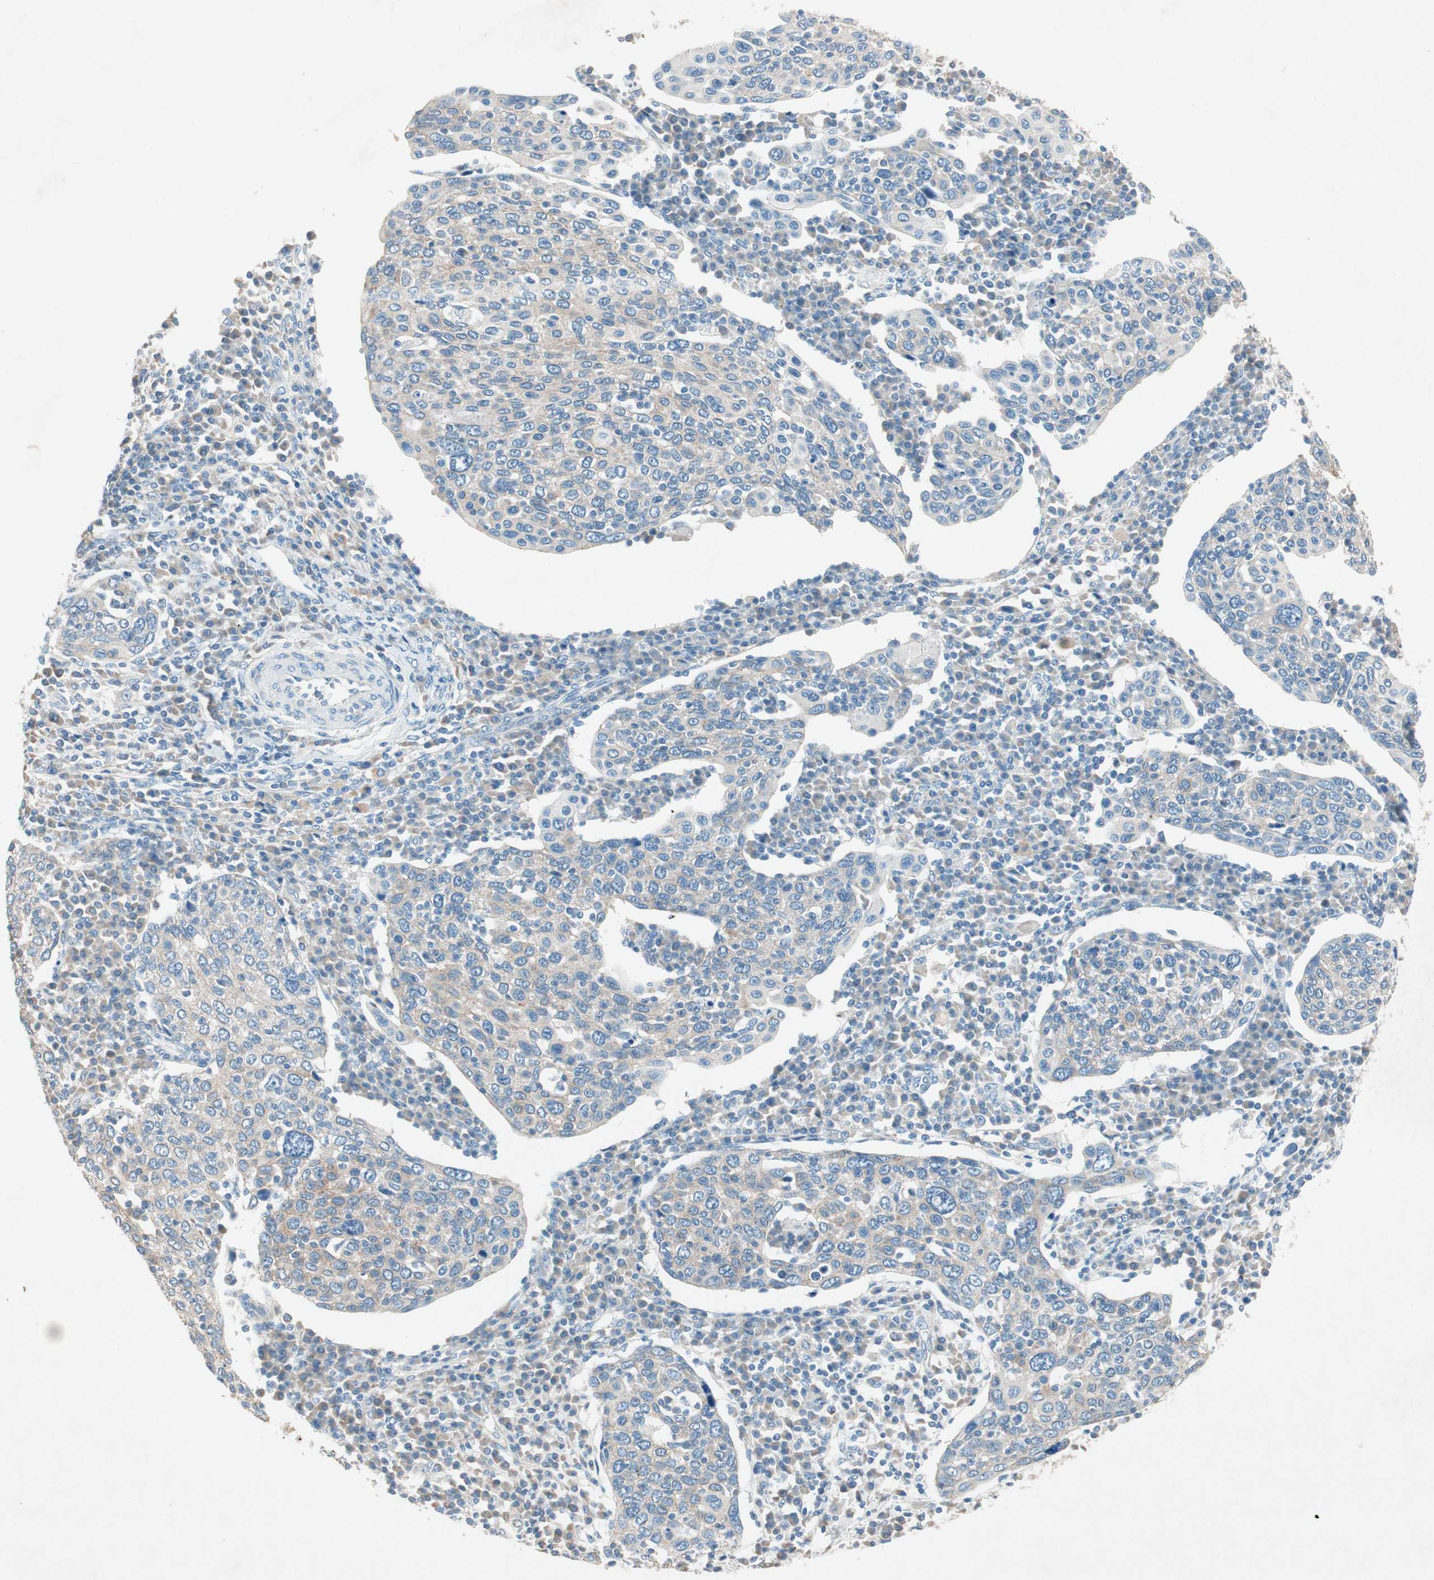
{"staining": {"intensity": "weak", "quantity": "25%-75%", "location": "cytoplasmic/membranous"}, "tissue": "cervical cancer", "cell_type": "Tumor cells", "image_type": "cancer", "snomed": [{"axis": "morphology", "description": "Squamous cell carcinoma, NOS"}, {"axis": "topography", "description": "Cervix"}], "caption": "A high-resolution image shows IHC staining of squamous cell carcinoma (cervical), which exhibits weak cytoplasmic/membranous expression in about 25%-75% of tumor cells.", "gene": "NKAIN1", "patient": {"sex": "female", "age": 40}}